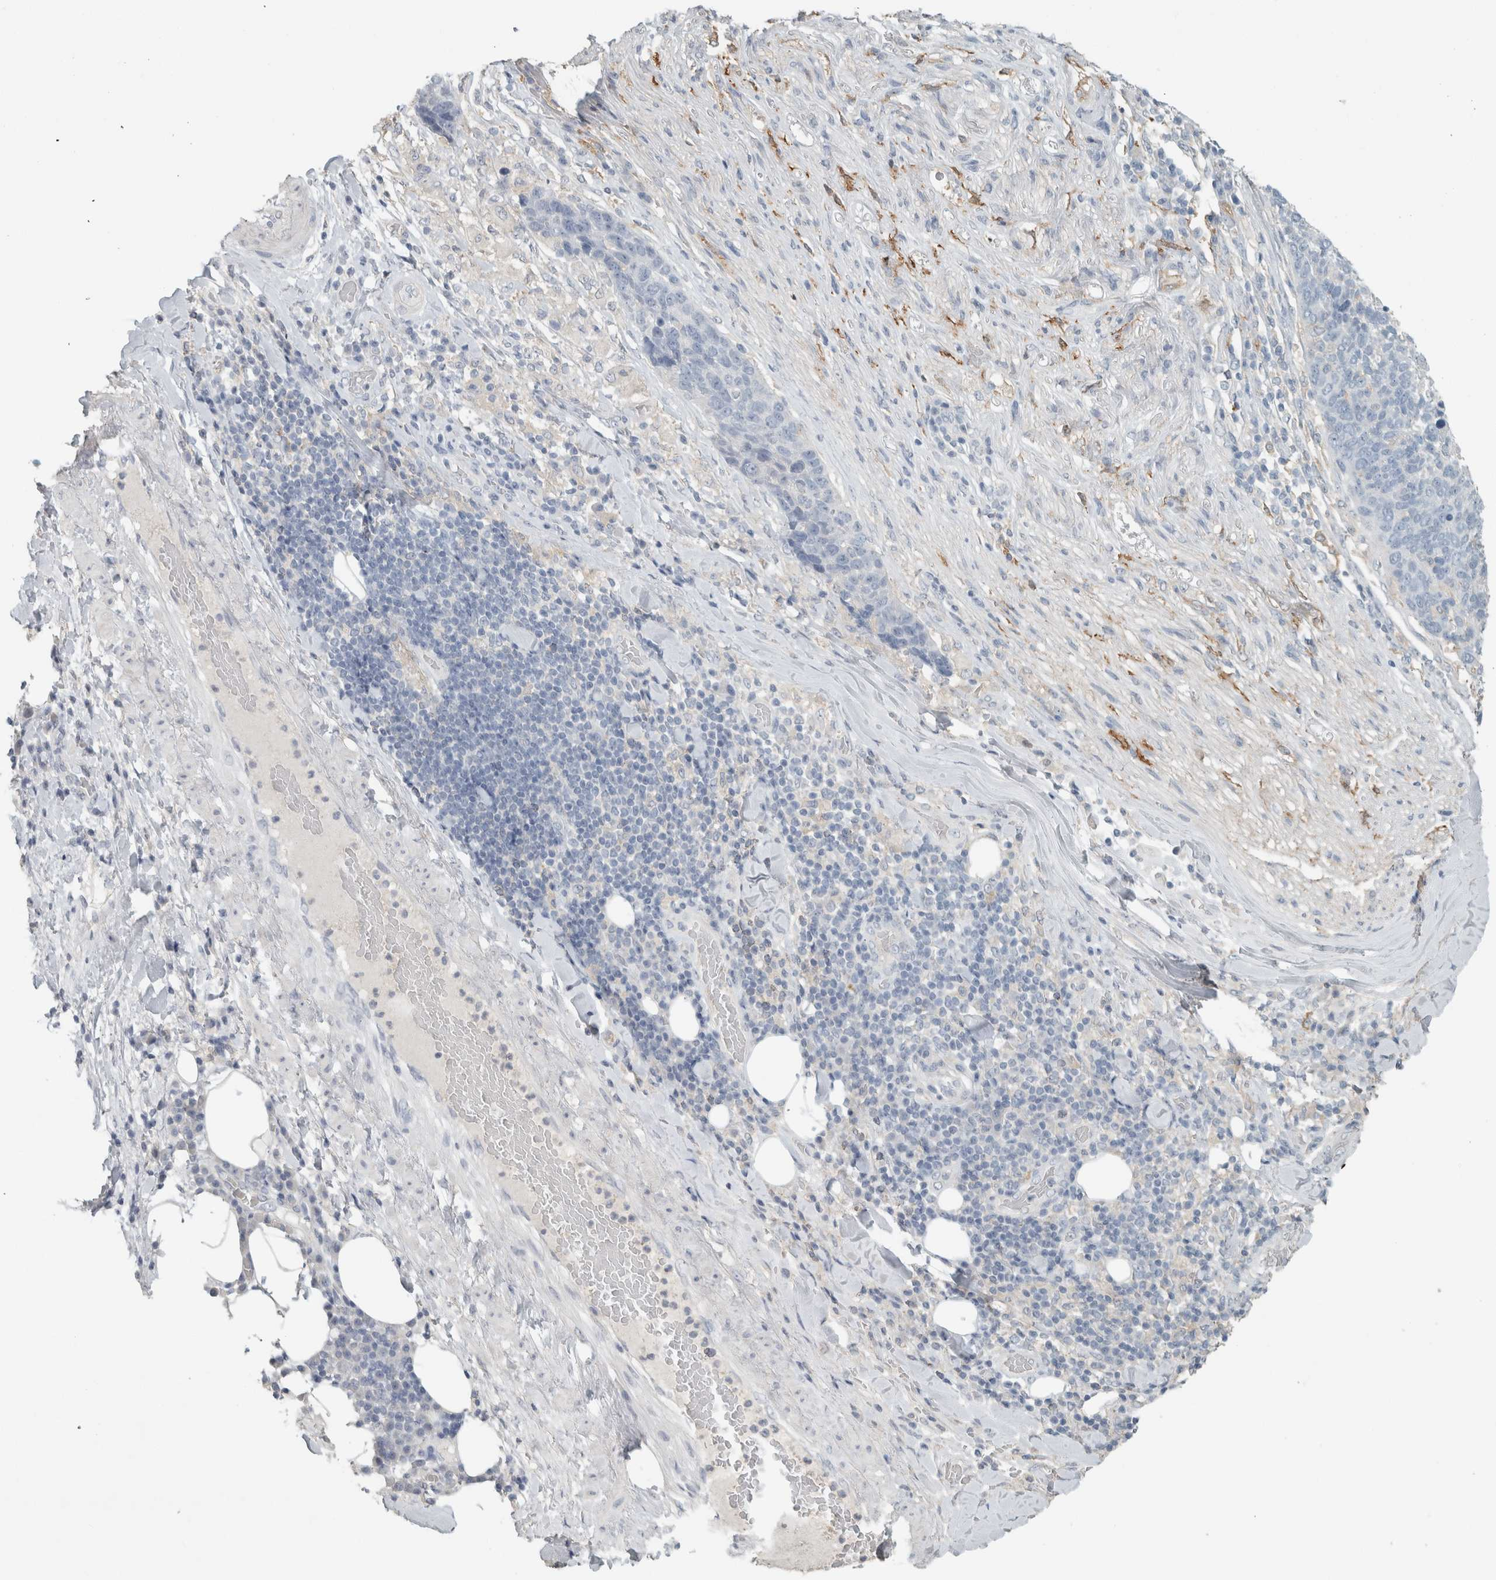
{"staining": {"intensity": "negative", "quantity": "none", "location": "none"}, "tissue": "lung cancer", "cell_type": "Tumor cells", "image_type": "cancer", "snomed": [{"axis": "morphology", "description": "Squamous cell carcinoma, NOS"}, {"axis": "topography", "description": "Lung"}], "caption": "Human lung cancer (squamous cell carcinoma) stained for a protein using IHC reveals no expression in tumor cells.", "gene": "SCIN", "patient": {"sex": "male", "age": 66}}